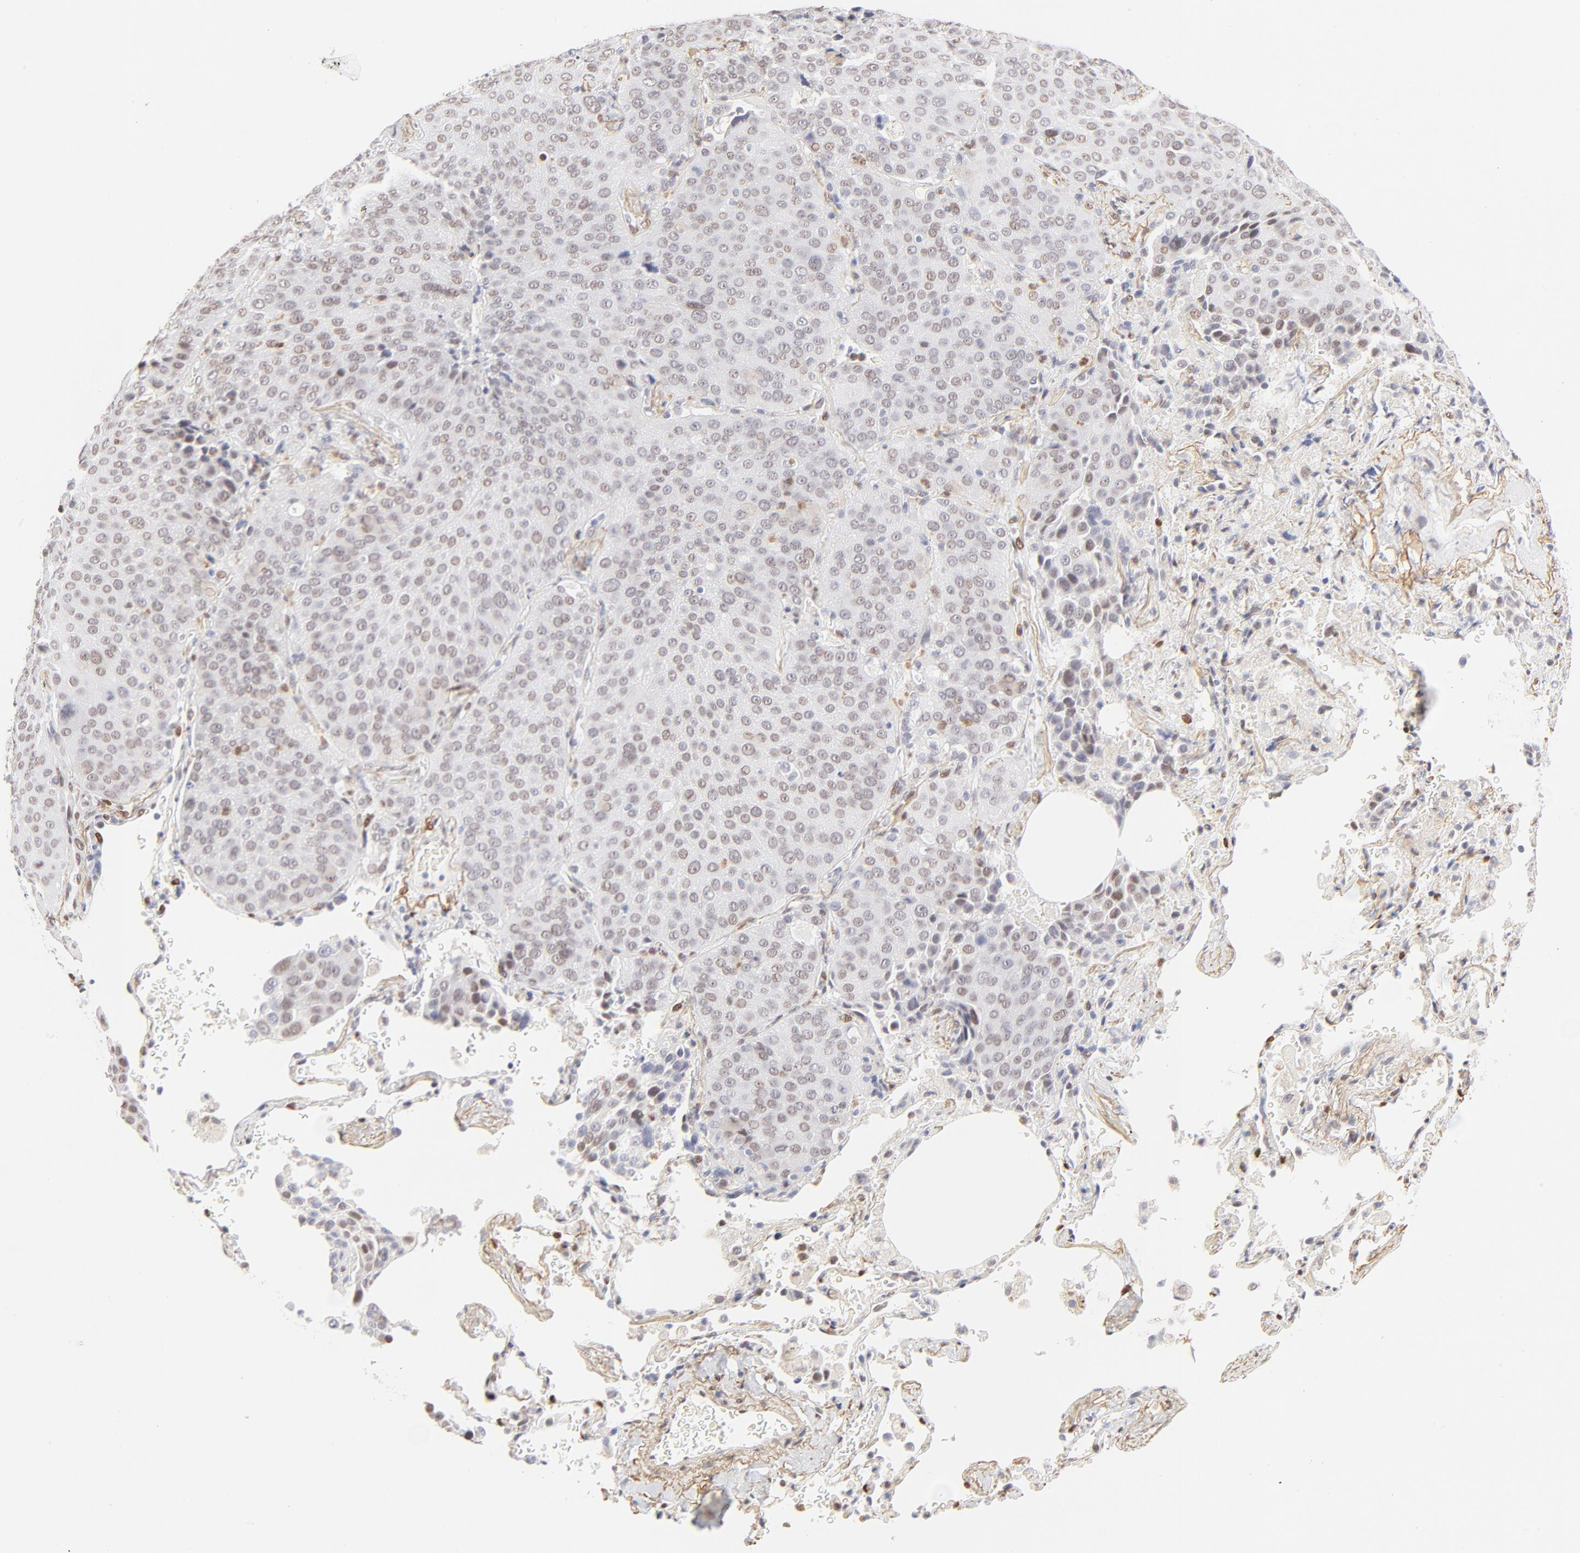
{"staining": {"intensity": "weak", "quantity": "<25%", "location": "nuclear"}, "tissue": "lung cancer", "cell_type": "Tumor cells", "image_type": "cancer", "snomed": [{"axis": "morphology", "description": "Squamous cell carcinoma, NOS"}, {"axis": "topography", "description": "Lung"}], "caption": "Immunohistochemical staining of human lung cancer (squamous cell carcinoma) displays no significant expression in tumor cells.", "gene": "PBX1", "patient": {"sex": "male", "age": 54}}